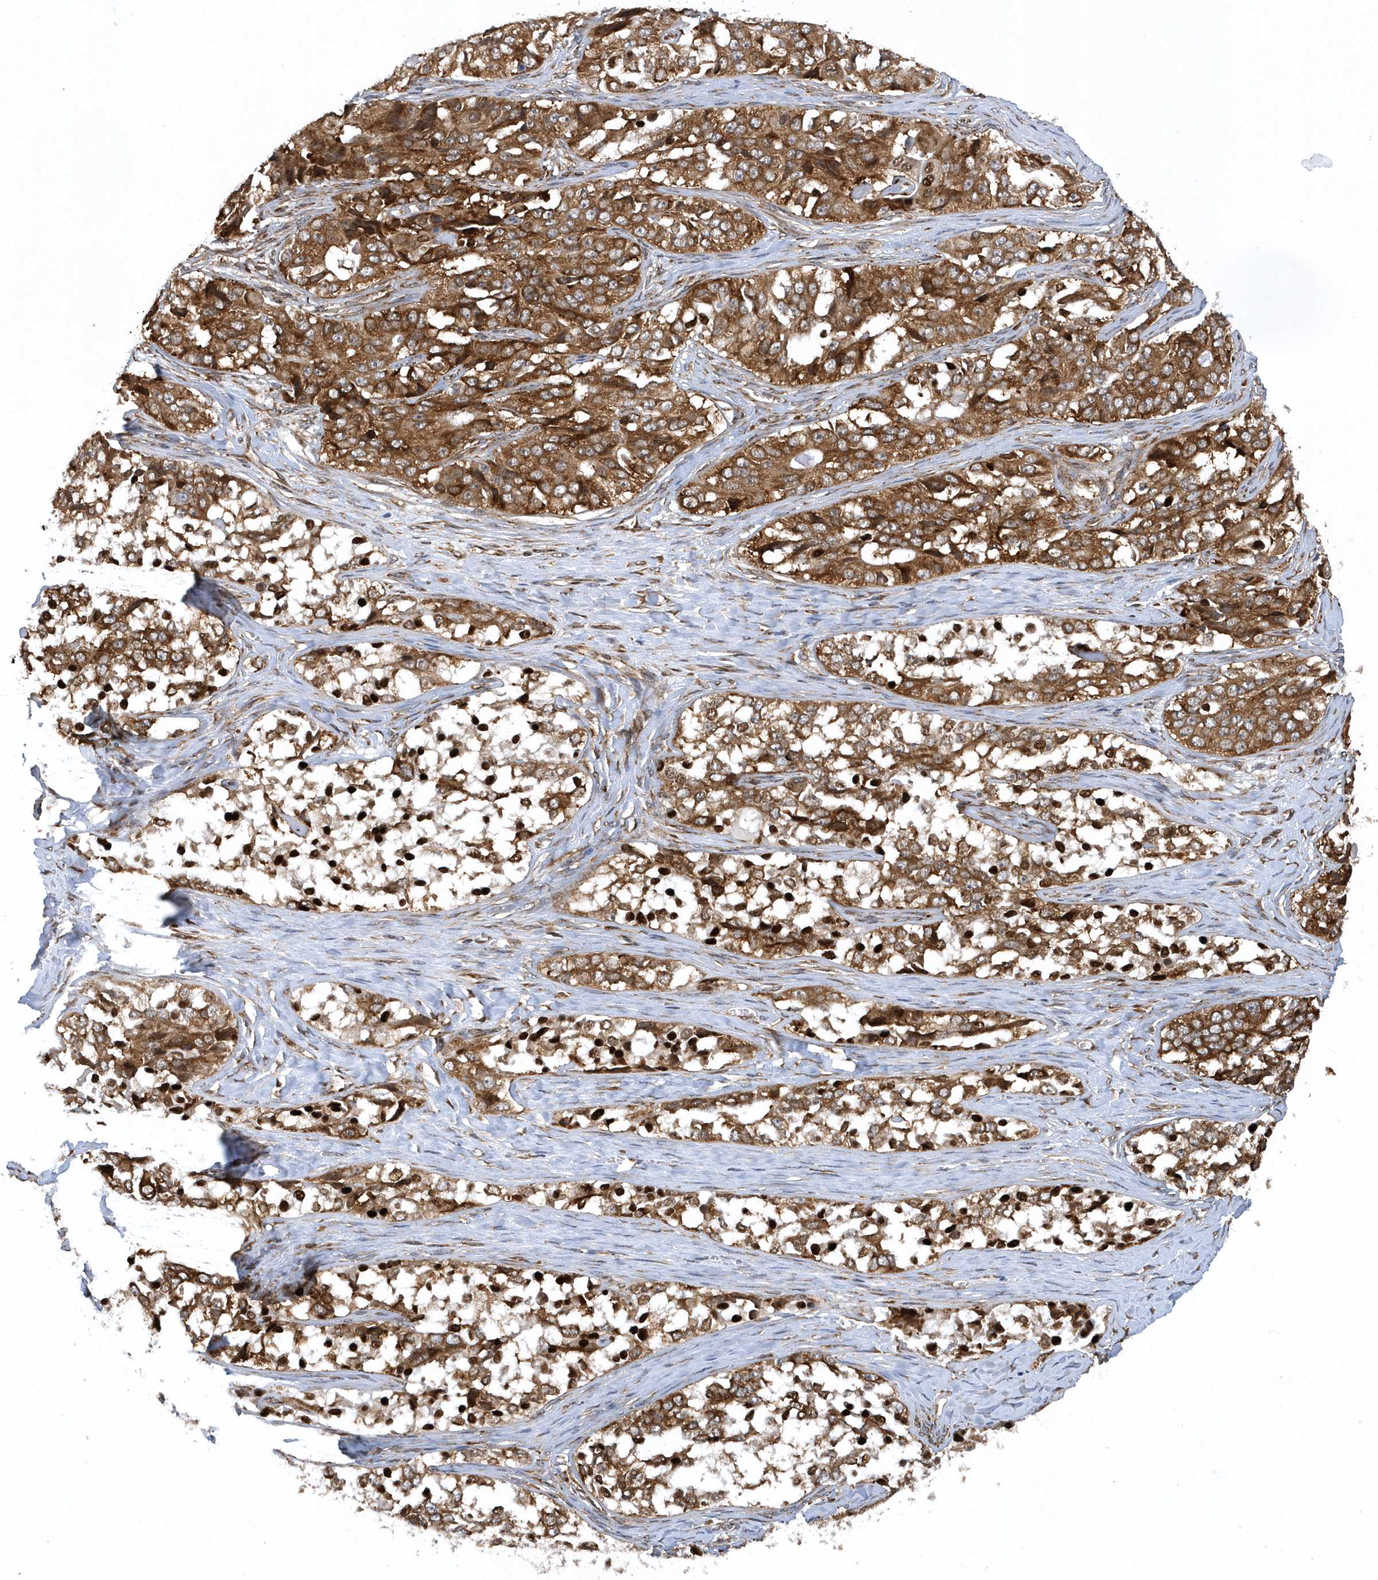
{"staining": {"intensity": "strong", "quantity": ">75%", "location": "cytoplasmic/membranous,nuclear"}, "tissue": "ovarian cancer", "cell_type": "Tumor cells", "image_type": "cancer", "snomed": [{"axis": "morphology", "description": "Carcinoma, endometroid"}, {"axis": "topography", "description": "Ovary"}], "caption": "IHC staining of ovarian endometroid carcinoma, which shows high levels of strong cytoplasmic/membranous and nuclear positivity in about >75% of tumor cells indicating strong cytoplasmic/membranous and nuclear protein positivity. The staining was performed using DAB (3,3'-diaminobenzidine) (brown) for protein detection and nuclei were counterstained in hematoxylin (blue).", "gene": "PHF1", "patient": {"sex": "female", "age": 51}}